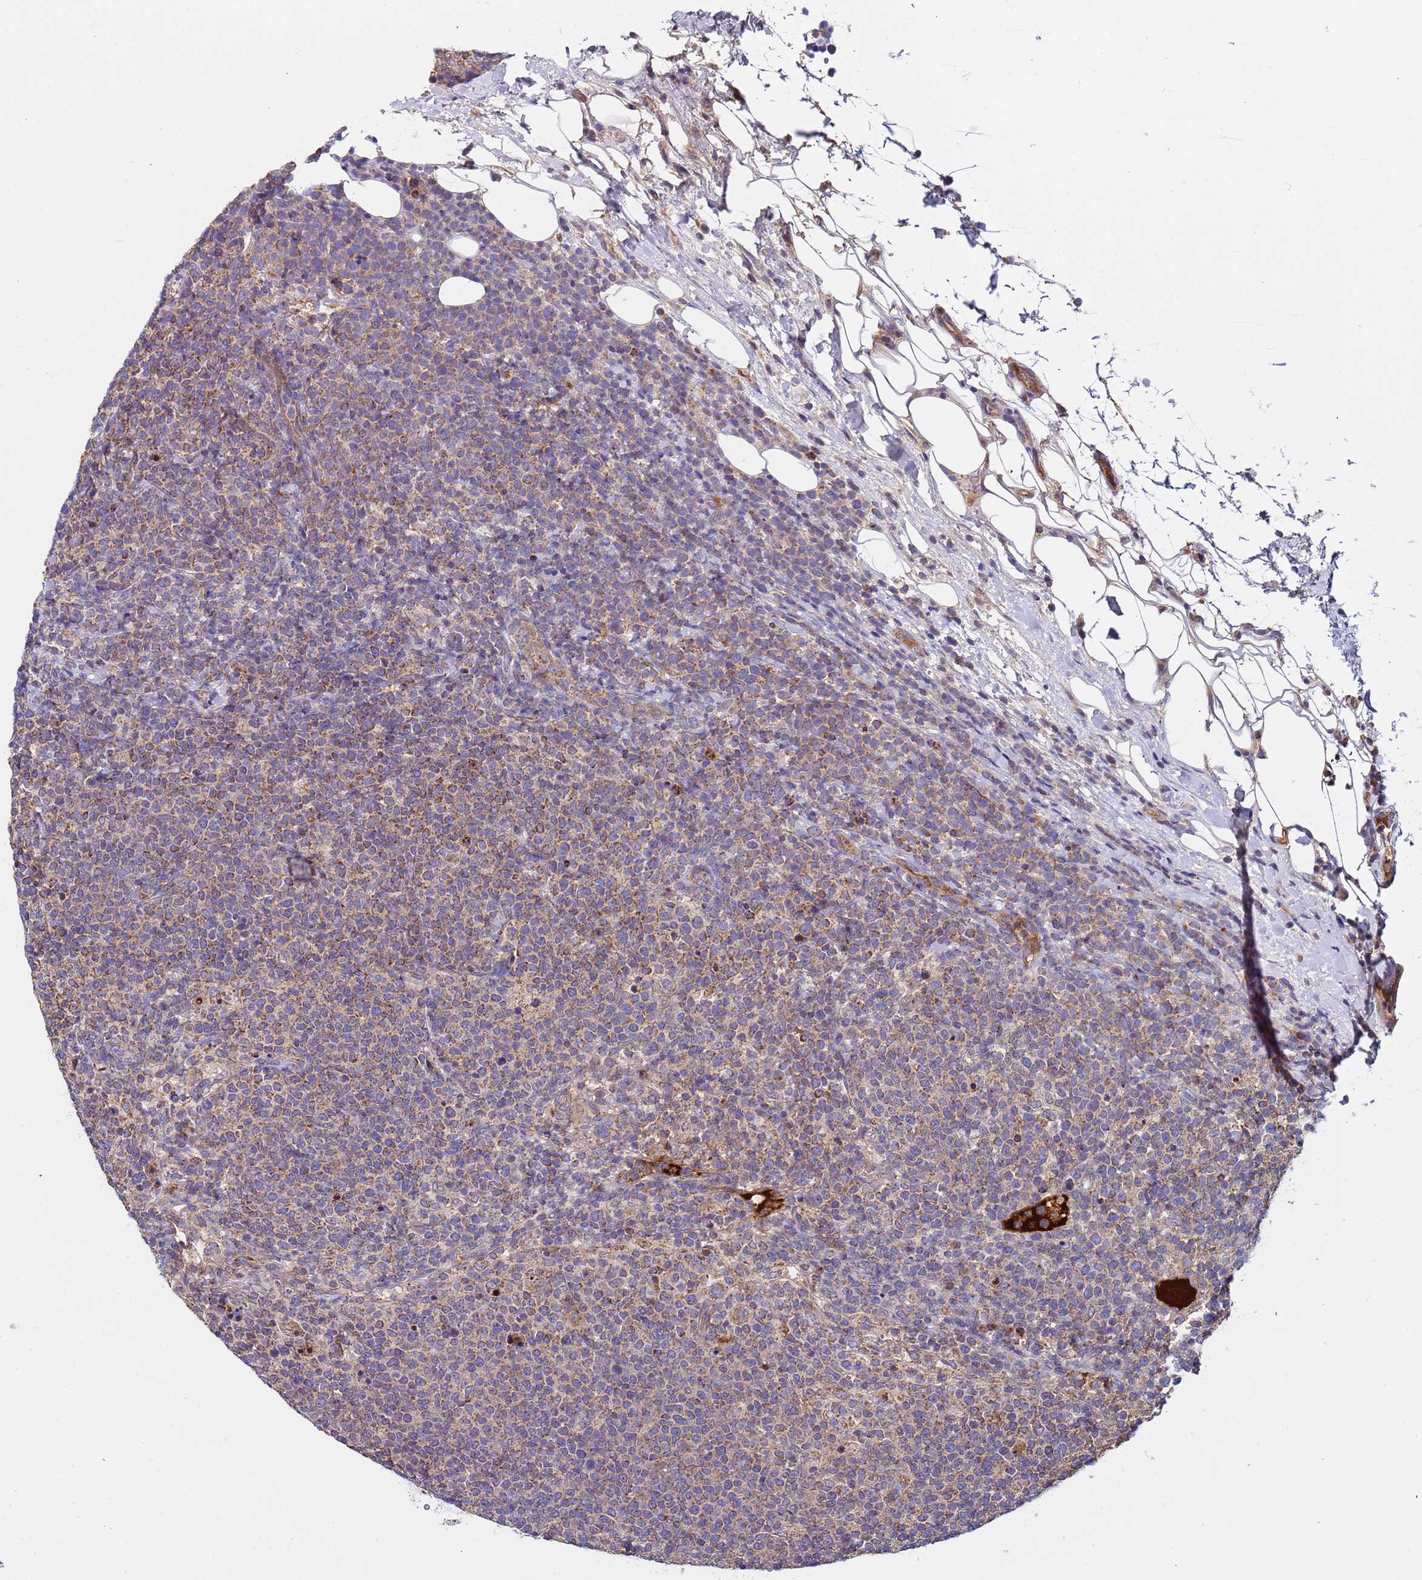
{"staining": {"intensity": "moderate", "quantity": "25%-75%", "location": "cytoplasmic/membranous"}, "tissue": "lymphoma", "cell_type": "Tumor cells", "image_type": "cancer", "snomed": [{"axis": "morphology", "description": "Malignant lymphoma, non-Hodgkin's type, High grade"}, {"axis": "topography", "description": "Lymph node"}], "caption": "A micrograph of human malignant lymphoma, non-Hodgkin's type (high-grade) stained for a protein demonstrates moderate cytoplasmic/membranous brown staining in tumor cells.", "gene": "TMEM126A", "patient": {"sex": "male", "age": 61}}